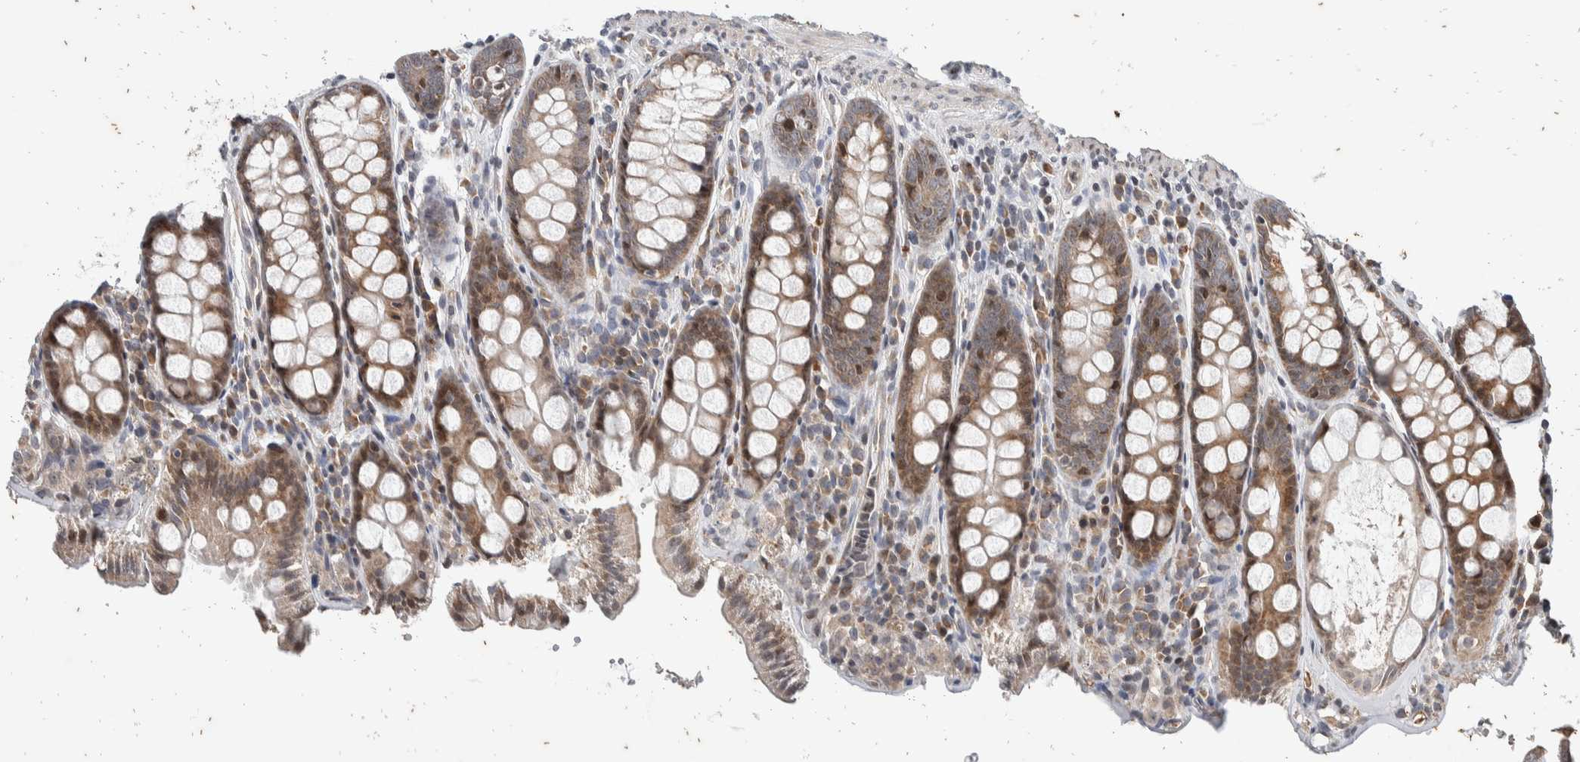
{"staining": {"intensity": "weak", "quantity": ">75%", "location": "nuclear"}, "tissue": "colon", "cell_type": "Endothelial cells", "image_type": "normal", "snomed": [{"axis": "morphology", "description": "Normal tissue, NOS"}, {"axis": "topography", "description": "Colon"}, {"axis": "topography", "description": "Peripheral nerve tissue"}], "caption": "Approximately >75% of endothelial cells in unremarkable human colon exhibit weak nuclear protein expression as visualized by brown immunohistochemical staining.", "gene": "ATXN7L1", "patient": {"sex": "female", "age": 61}}